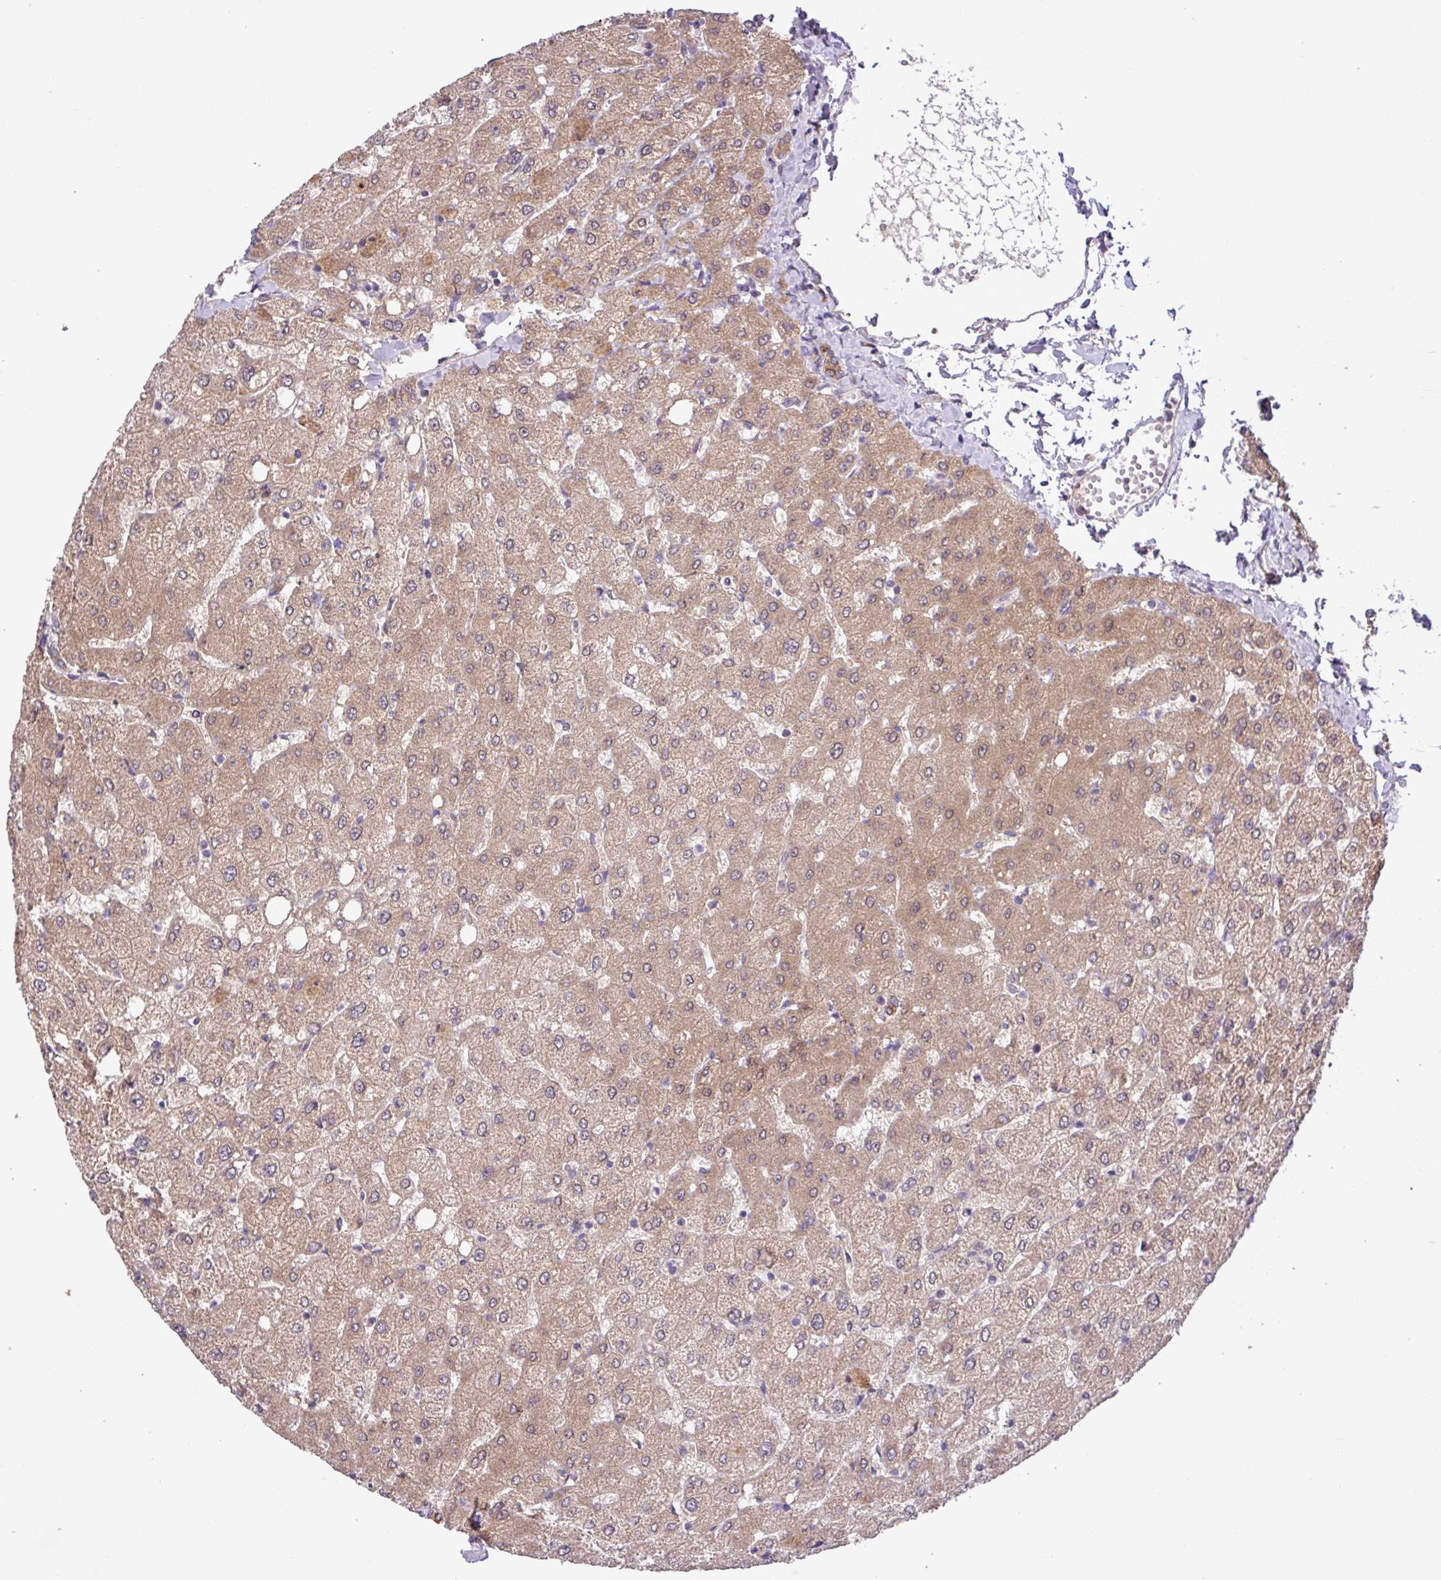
{"staining": {"intensity": "moderate", "quantity": ">75%", "location": "cytoplasmic/membranous"}, "tissue": "liver", "cell_type": "Cholangiocytes", "image_type": "normal", "snomed": [{"axis": "morphology", "description": "Normal tissue, NOS"}, {"axis": "topography", "description": "Liver"}], "caption": "Moderate cytoplasmic/membranous expression is appreciated in about >75% of cholangiocytes in normal liver.", "gene": "TIMM10B", "patient": {"sex": "female", "age": 54}}